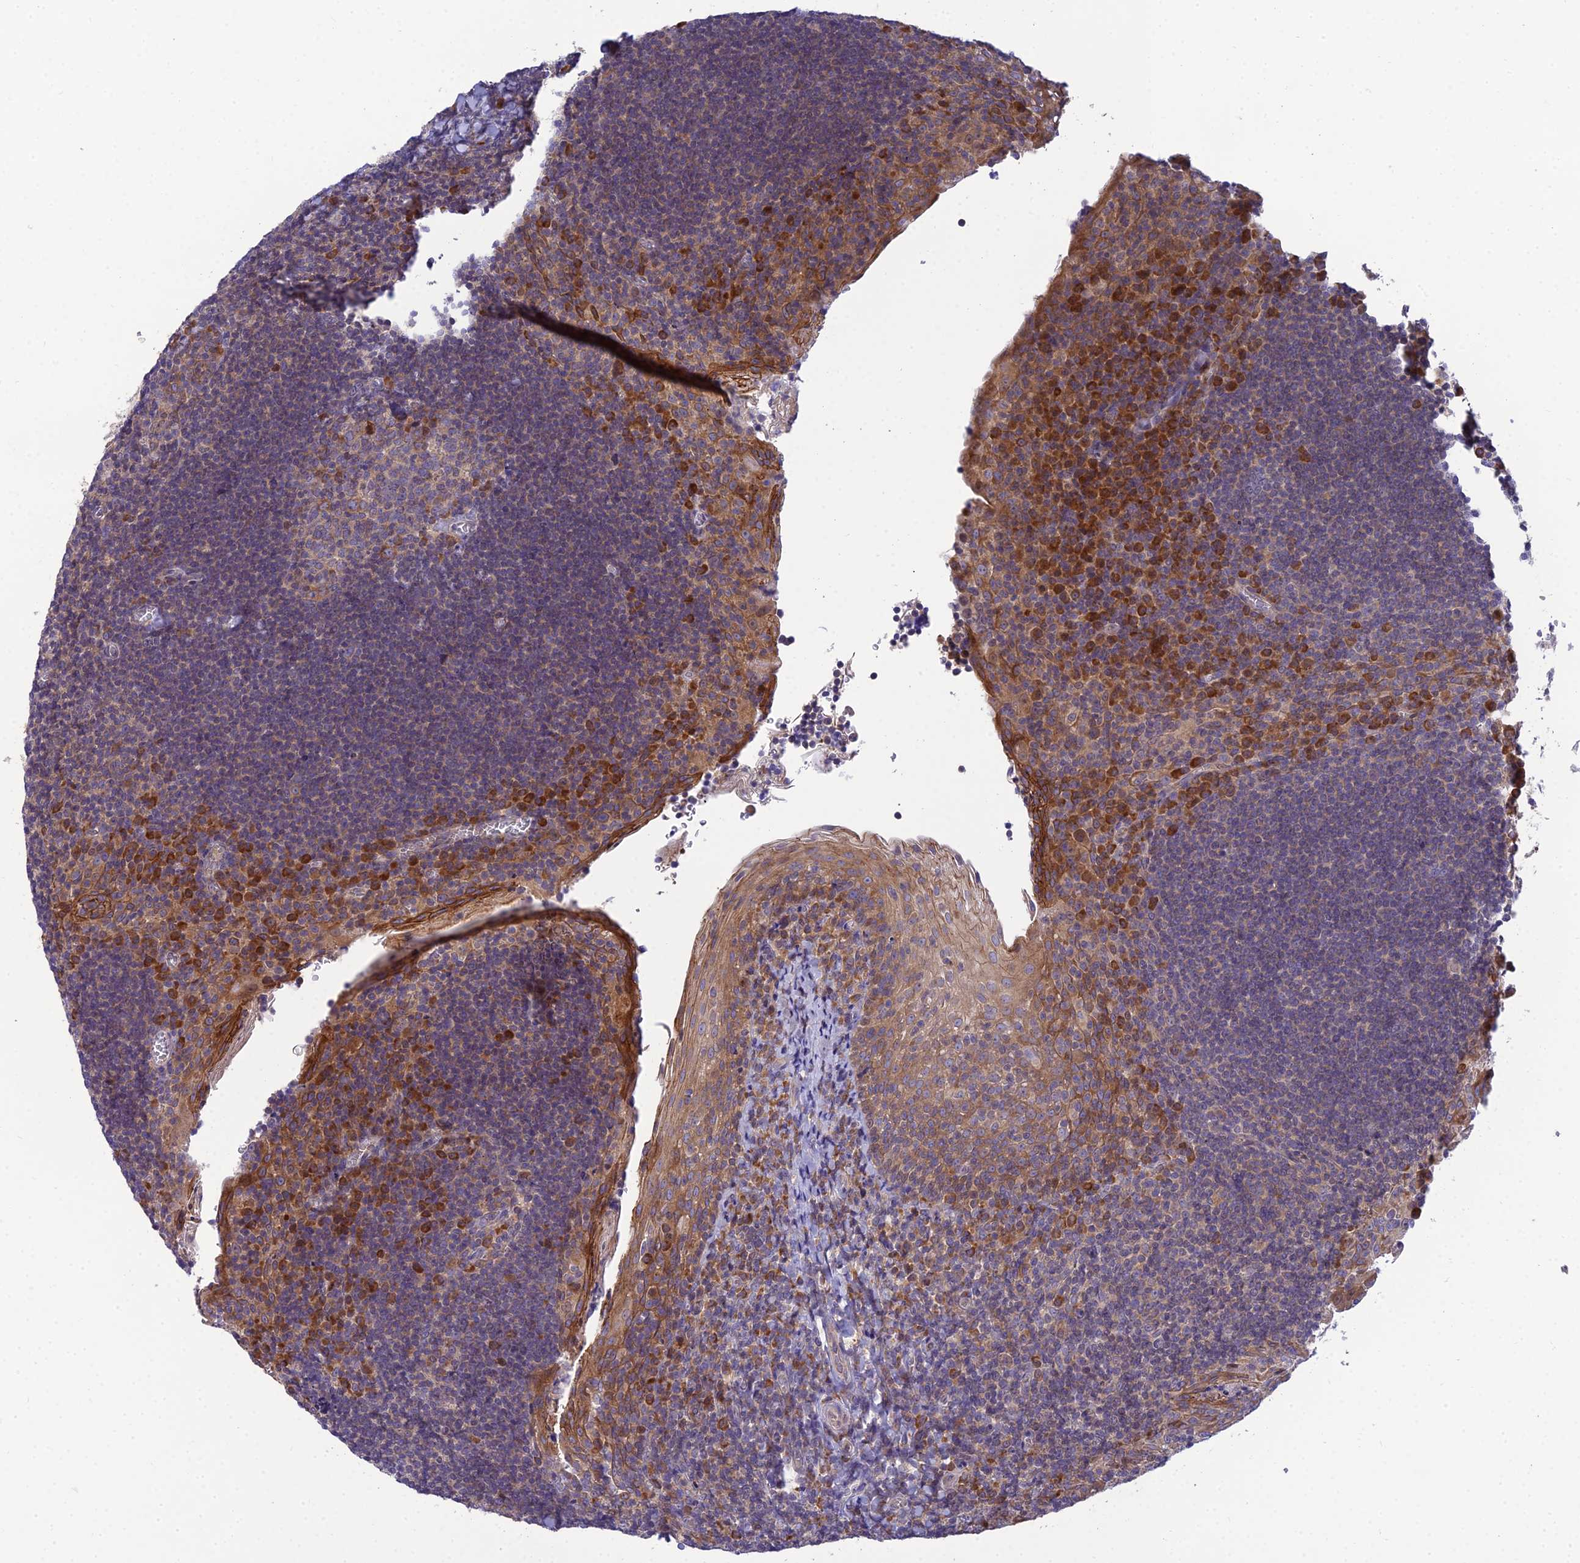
{"staining": {"intensity": "moderate", "quantity": "<25%", "location": "cytoplasmic/membranous"}, "tissue": "tonsil", "cell_type": "Germinal center cells", "image_type": "normal", "snomed": [{"axis": "morphology", "description": "Normal tissue, NOS"}, {"axis": "topography", "description": "Tonsil"}], "caption": "Approximately <25% of germinal center cells in normal human tonsil reveal moderate cytoplasmic/membranous protein staining as visualized by brown immunohistochemical staining.", "gene": "CLCN7", "patient": {"sex": "male", "age": 27}}